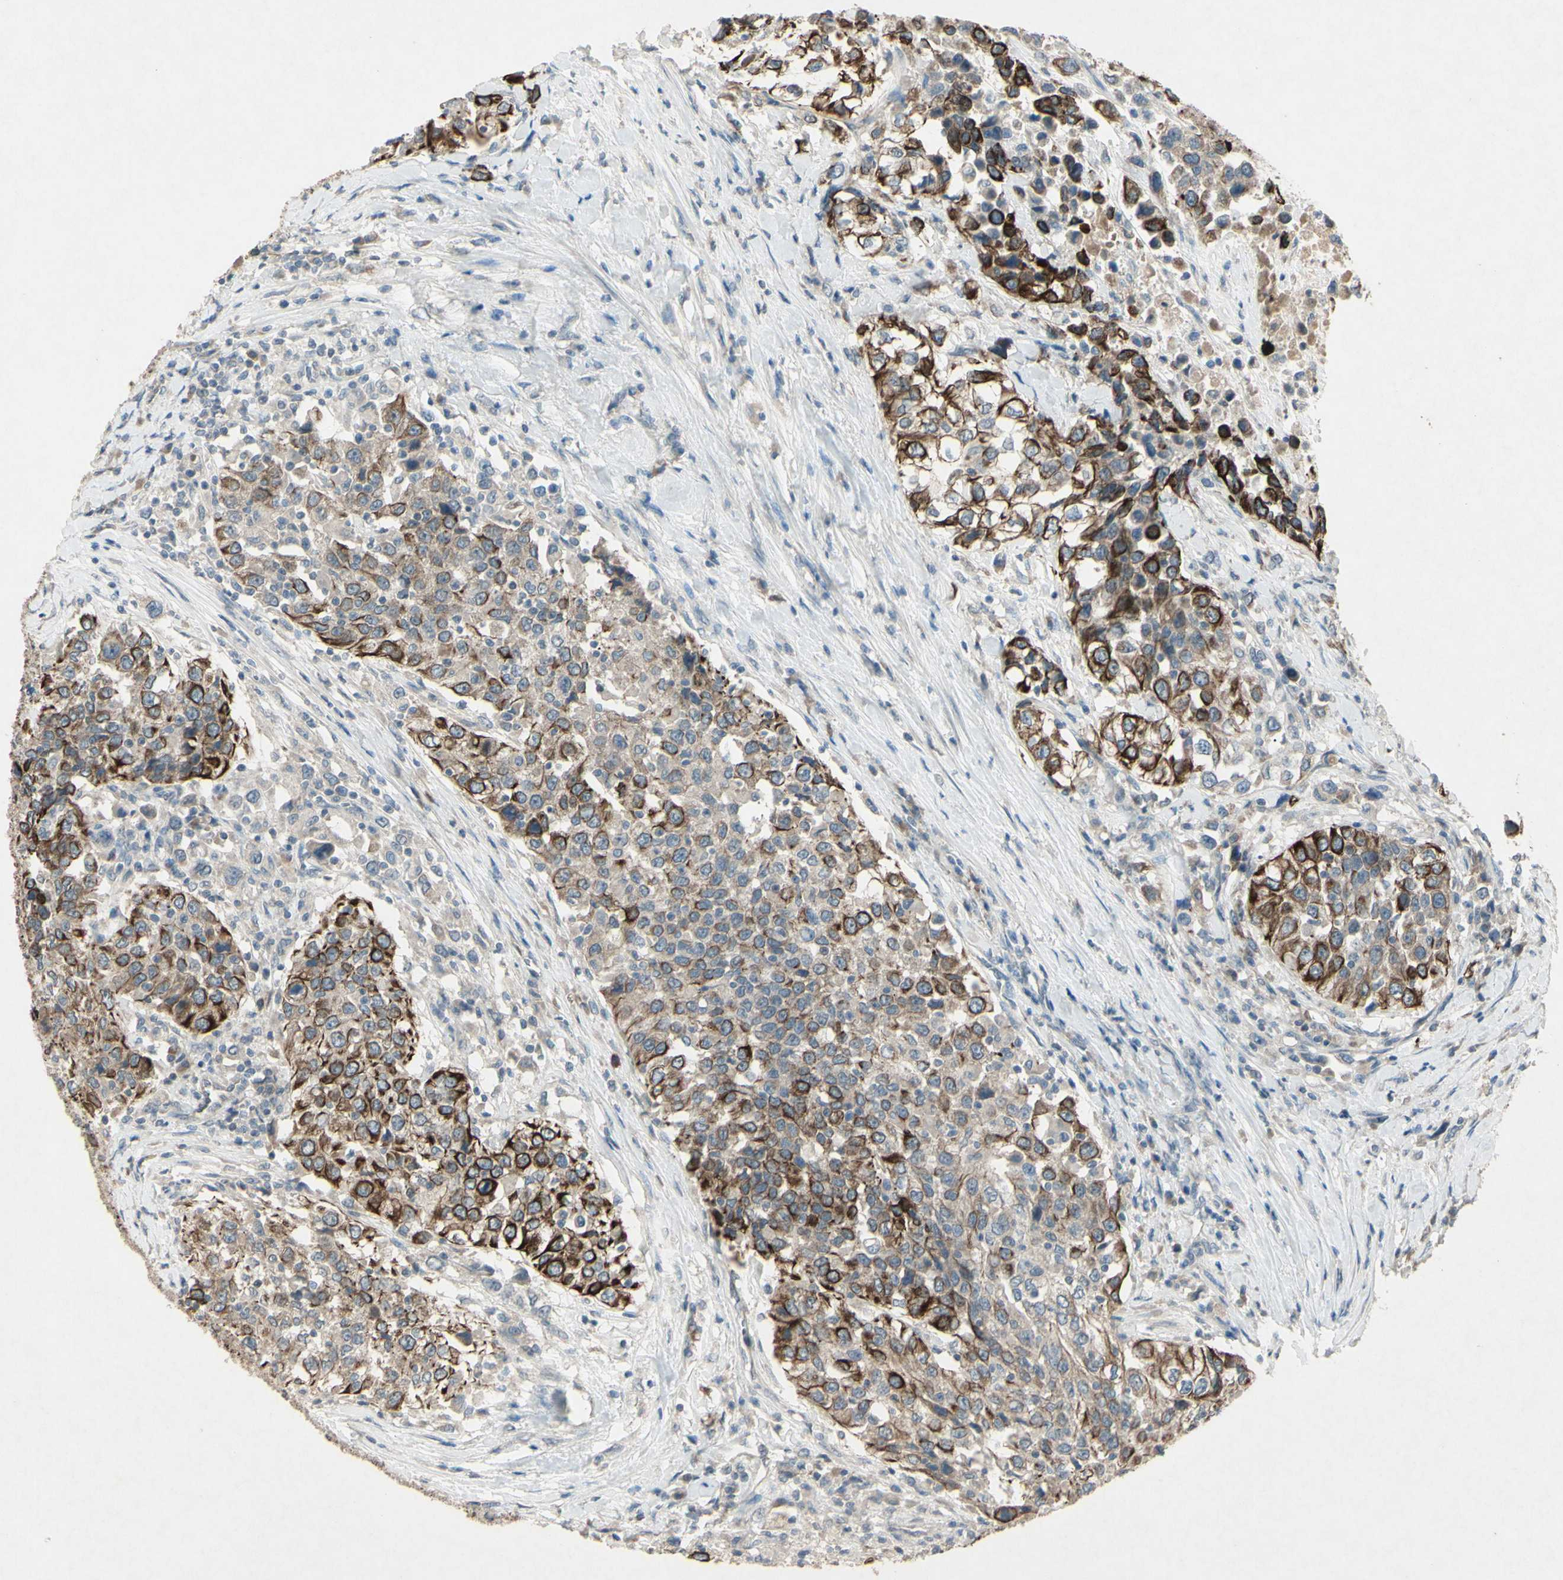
{"staining": {"intensity": "strong", "quantity": ">75%", "location": "cytoplasmic/membranous"}, "tissue": "urothelial cancer", "cell_type": "Tumor cells", "image_type": "cancer", "snomed": [{"axis": "morphology", "description": "Urothelial carcinoma, High grade"}, {"axis": "topography", "description": "Urinary bladder"}], "caption": "Urothelial cancer stained with a brown dye exhibits strong cytoplasmic/membranous positive expression in approximately >75% of tumor cells.", "gene": "TIMM21", "patient": {"sex": "female", "age": 80}}